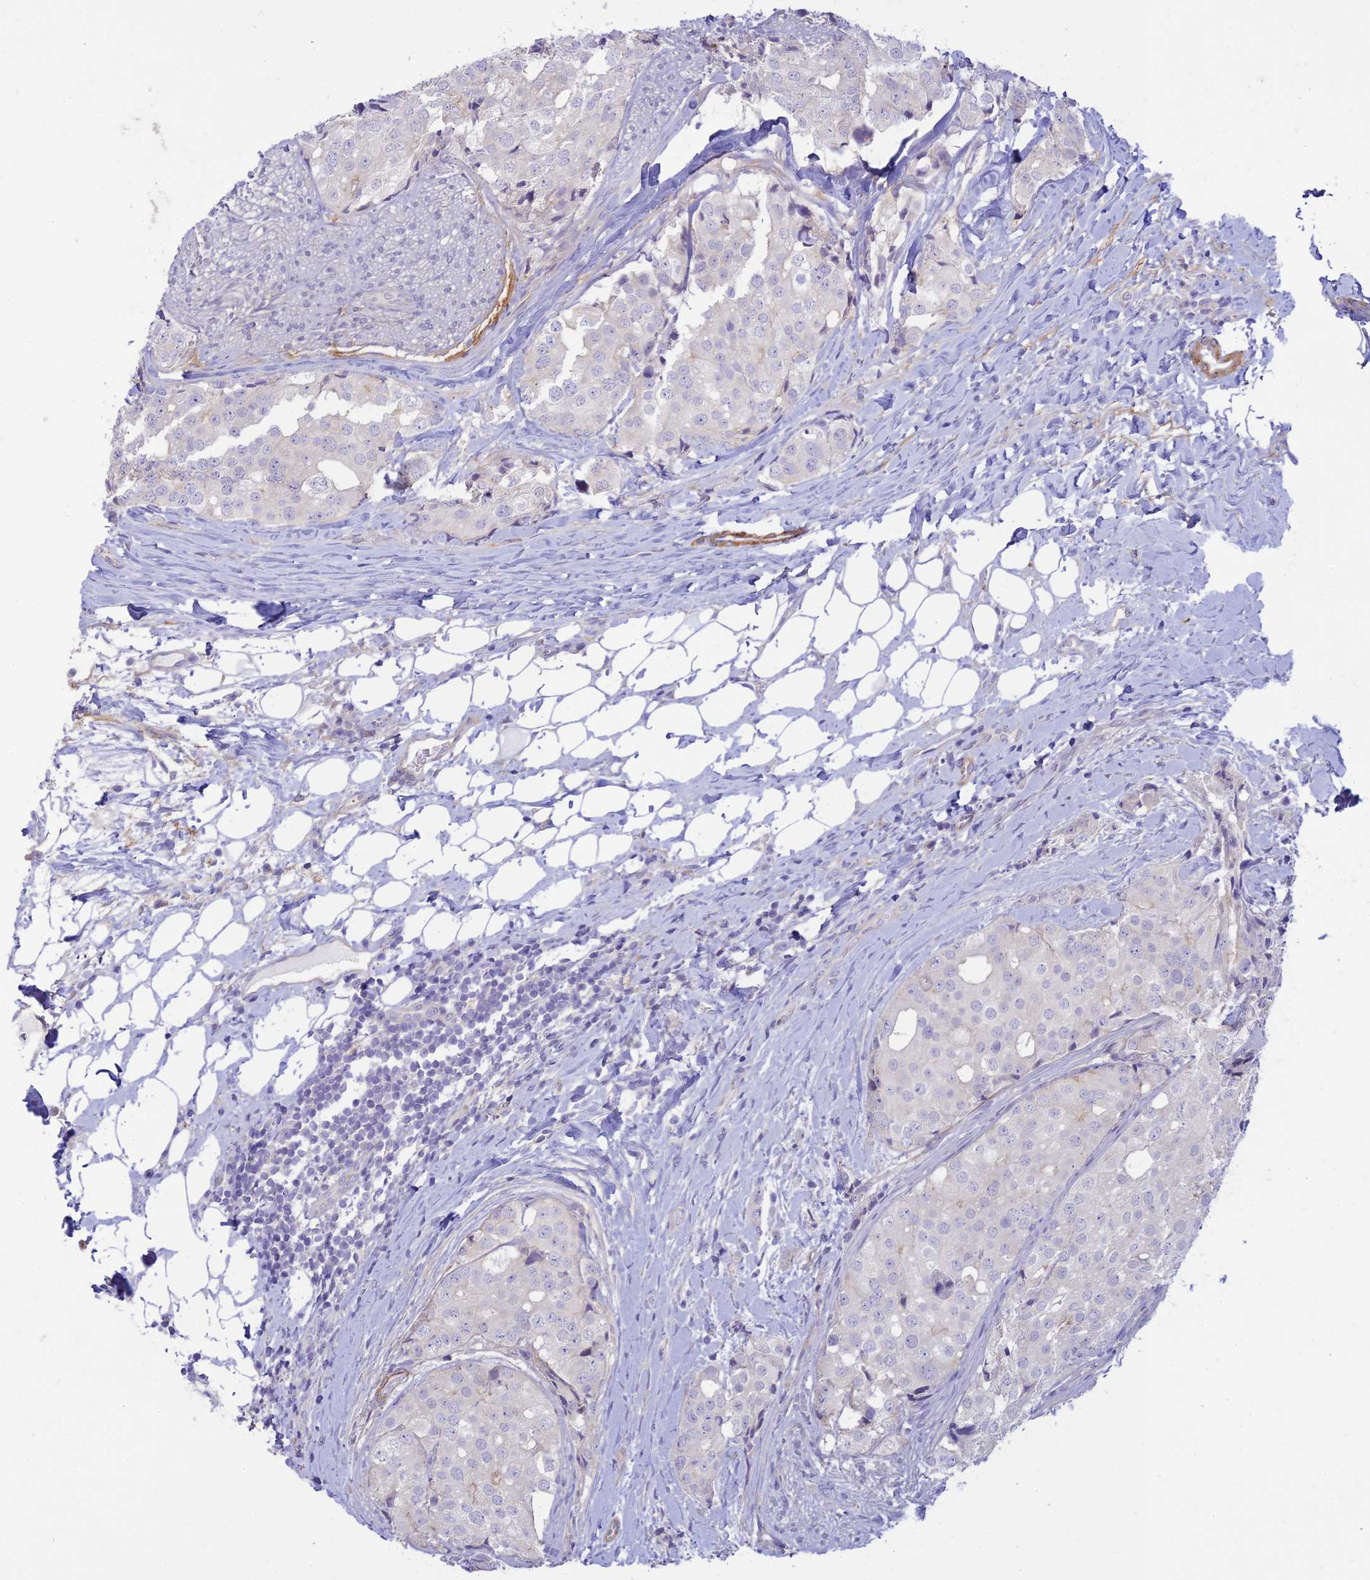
{"staining": {"intensity": "negative", "quantity": "none", "location": "none"}, "tissue": "prostate cancer", "cell_type": "Tumor cells", "image_type": "cancer", "snomed": [{"axis": "morphology", "description": "Adenocarcinoma, High grade"}, {"axis": "topography", "description": "Prostate"}], "caption": "High-grade adenocarcinoma (prostate) stained for a protein using immunohistochemistry reveals no expression tumor cells.", "gene": "FBXW4", "patient": {"sex": "male", "age": 49}}